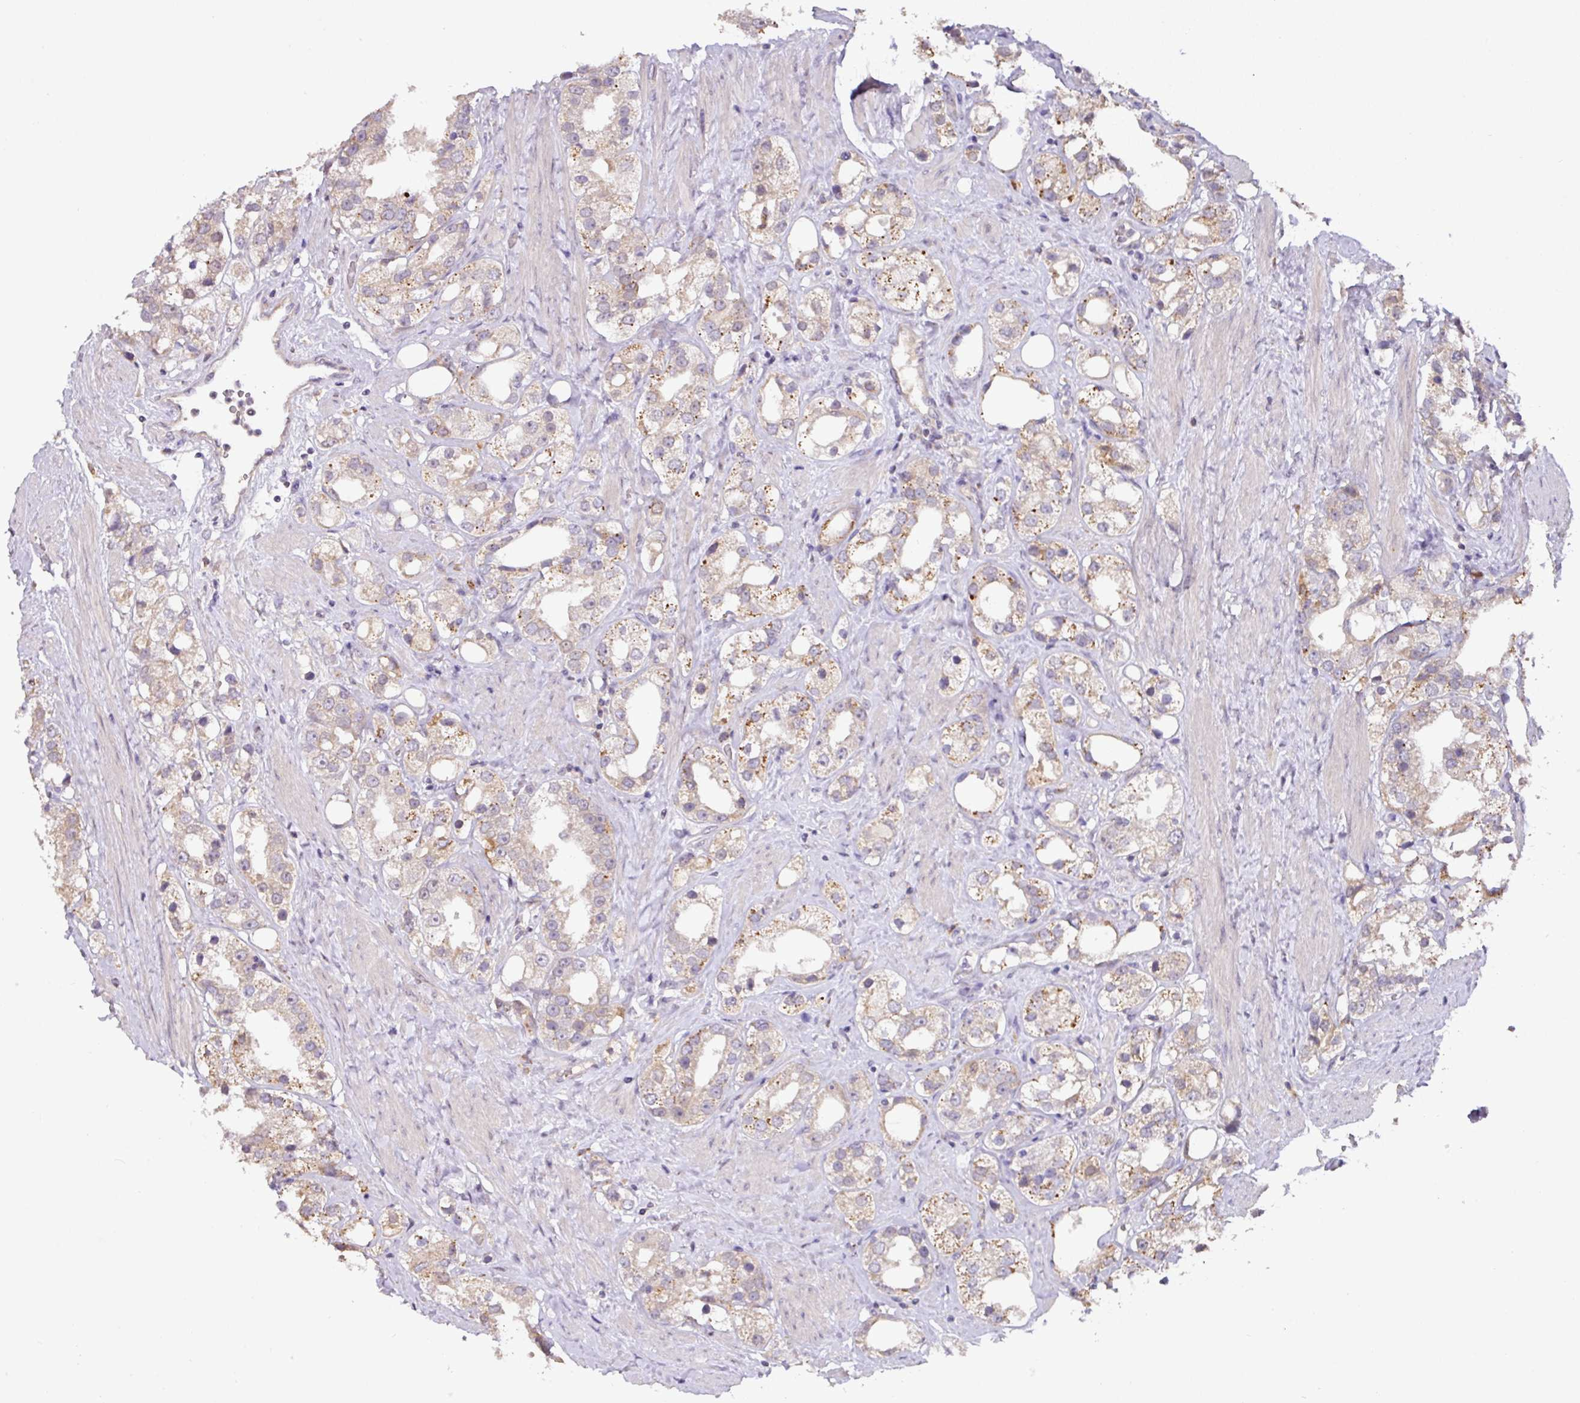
{"staining": {"intensity": "weak", "quantity": "25%-75%", "location": "cytoplasmic/membranous"}, "tissue": "prostate cancer", "cell_type": "Tumor cells", "image_type": "cancer", "snomed": [{"axis": "morphology", "description": "Adenocarcinoma, NOS"}, {"axis": "topography", "description": "Prostate"}], "caption": "This is a micrograph of IHC staining of prostate cancer (adenocarcinoma), which shows weak staining in the cytoplasmic/membranous of tumor cells.", "gene": "GCNT7", "patient": {"sex": "male", "age": 79}}